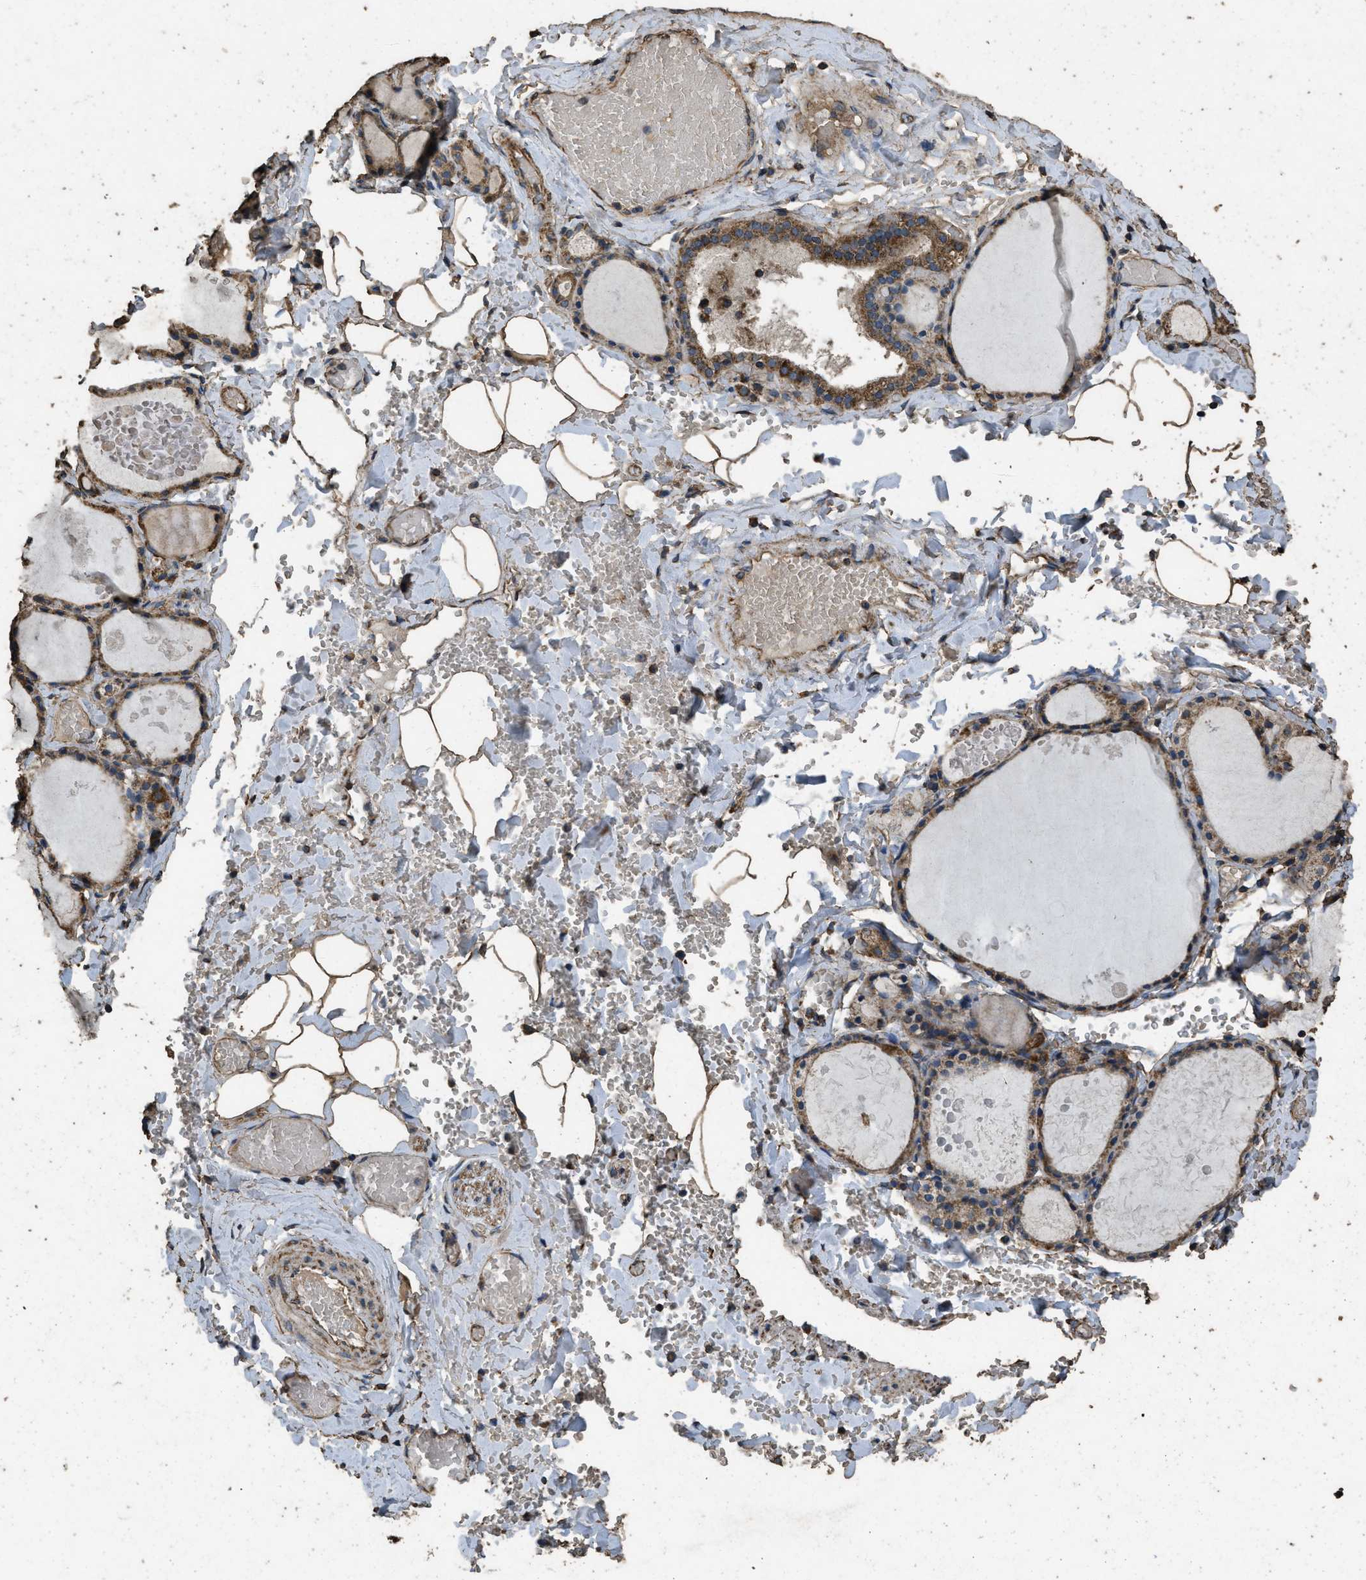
{"staining": {"intensity": "strong", "quantity": ">75%", "location": "cytoplasmic/membranous"}, "tissue": "thyroid gland", "cell_type": "Glandular cells", "image_type": "normal", "snomed": [{"axis": "morphology", "description": "Normal tissue, NOS"}, {"axis": "topography", "description": "Thyroid gland"}], "caption": "Protein analysis of unremarkable thyroid gland displays strong cytoplasmic/membranous expression in about >75% of glandular cells.", "gene": "CYRIA", "patient": {"sex": "male", "age": 56}}